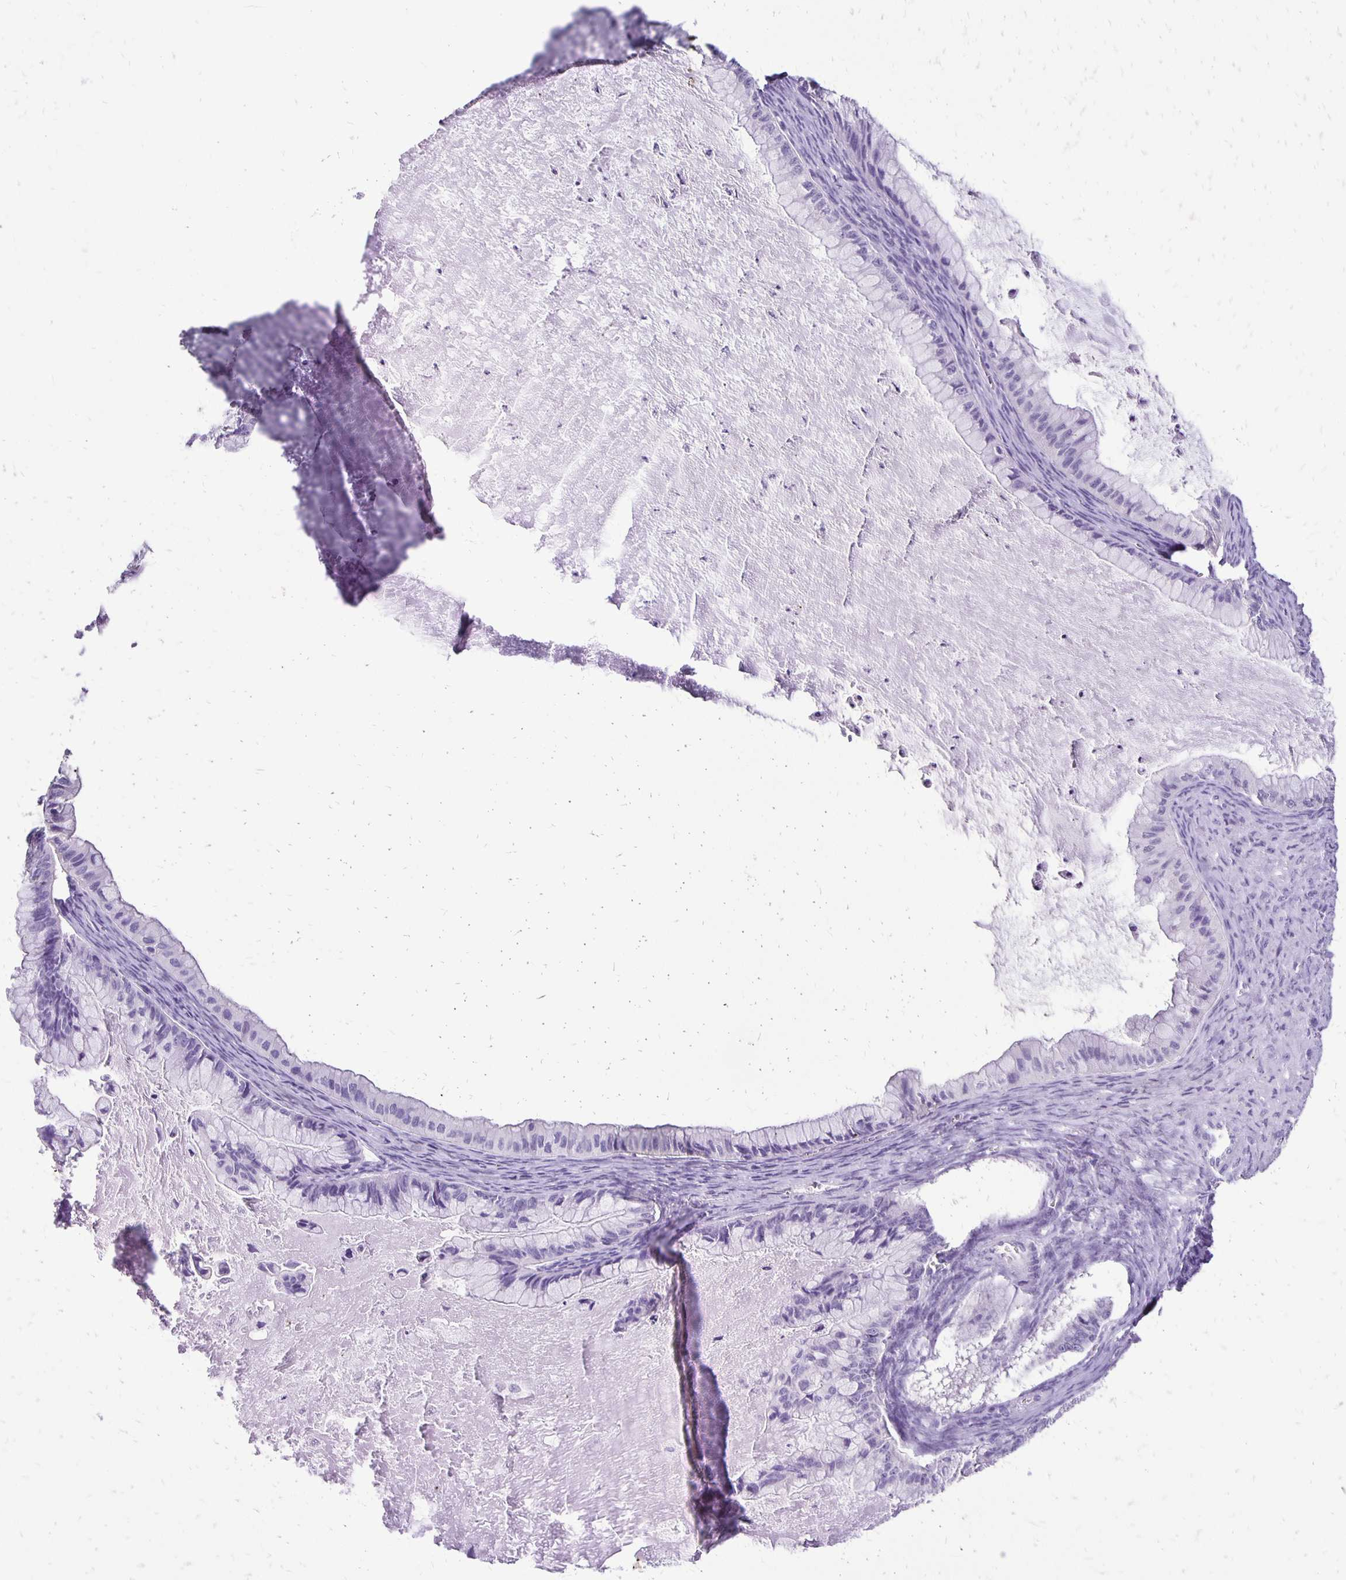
{"staining": {"intensity": "negative", "quantity": "none", "location": "none"}, "tissue": "ovarian cancer", "cell_type": "Tumor cells", "image_type": "cancer", "snomed": [{"axis": "morphology", "description": "Cystadenocarcinoma, mucinous, NOS"}, {"axis": "topography", "description": "Ovary"}], "caption": "DAB (3,3'-diaminobenzidine) immunohistochemical staining of ovarian cancer (mucinous cystadenocarcinoma) reveals no significant expression in tumor cells.", "gene": "ANKRD45", "patient": {"sex": "female", "age": 72}}